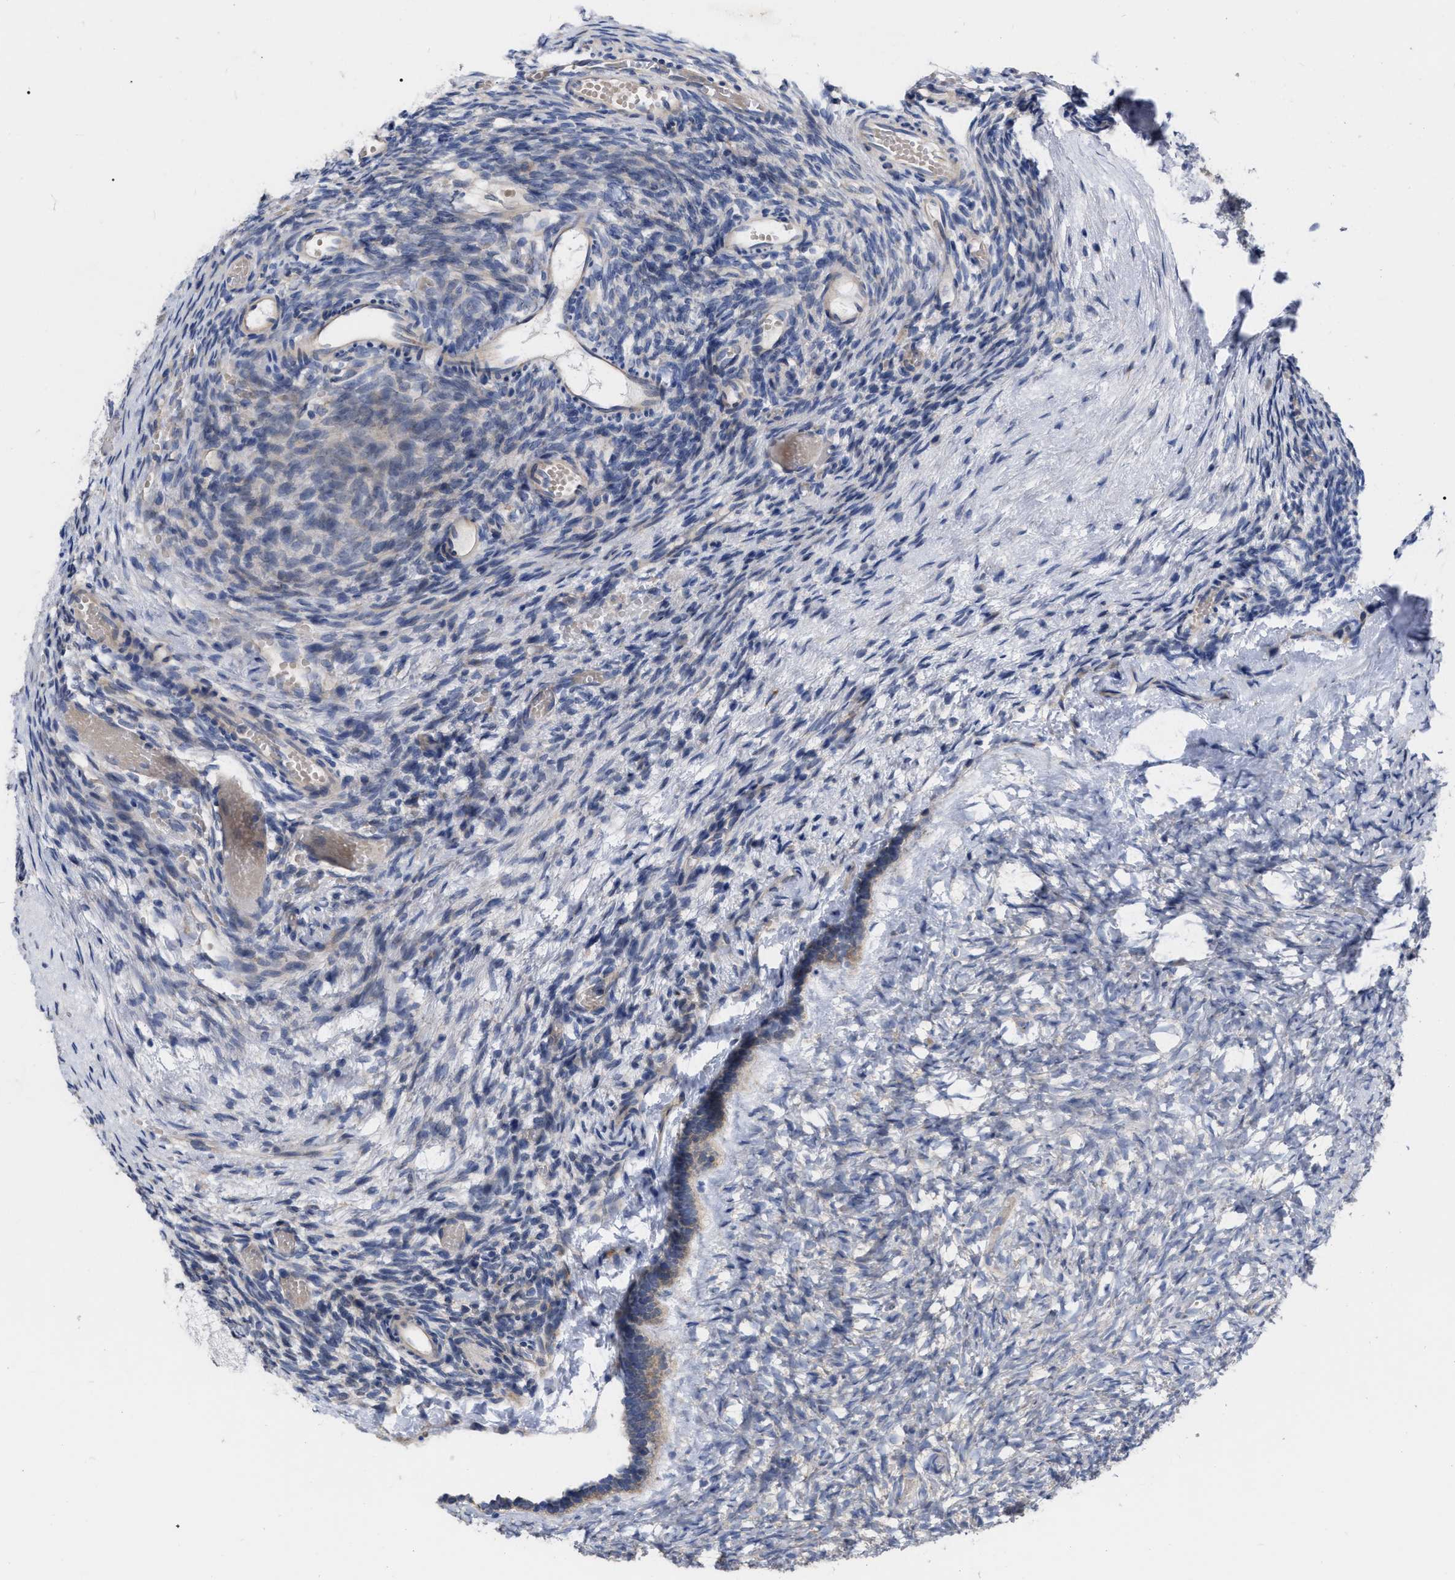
{"staining": {"intensity": "weak", "quantity": "<25%", "location": "cytoplasmic/membranous"}, "tissue": "ovary", "cell_type": "Follicle cells", "image_type": "normal", "snomed": [{"axis": "morphology", "description": "Normal tissue, NOS"}, {"axis": "topography", "description": "Ovary"}], "caption": "Immunohistochemistry (IHC) photomicrograph of normal ovary: human ovary stained with DAB shows no significant protein expression in follicle cells. The staining is performed using DAB brown chromogen with nuclei counter-stained in using hematoxylin.", "gene": "MLST8", "patient": {"sex": "female", "age": 35}}